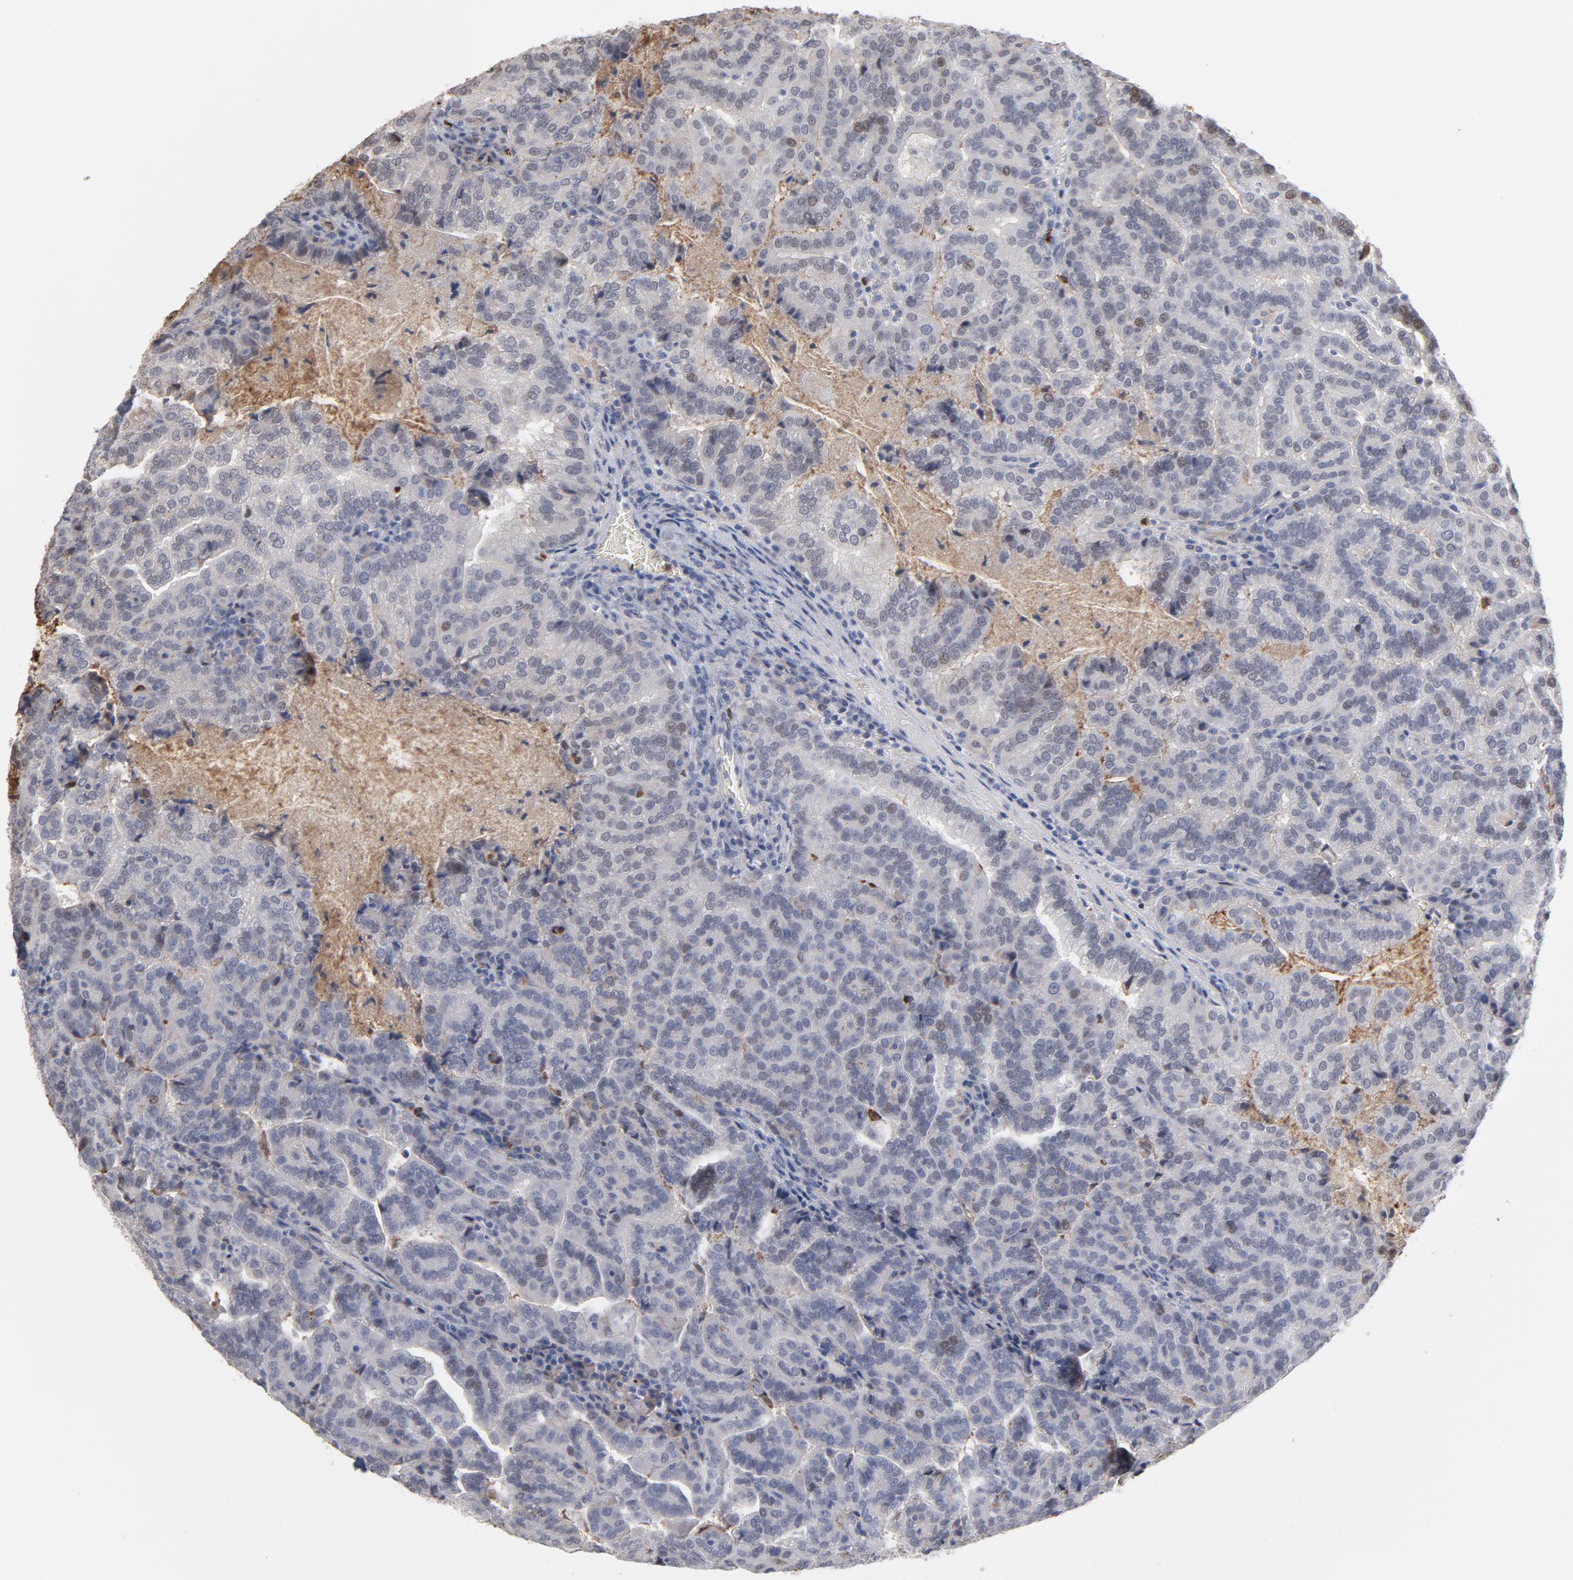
{"staining": {"intensity": "weak", "quantity": "25%-75%", "location": "cytoplasmic/membranous,nuclear"}, "tissue": "renal cancer", "cell_type": "Tumor cells", "image_type": "cancer", "snomed": [{"axis": "morphology", "description": "Adenocarcinoma, NOS"}, {"axis": "topography", "description": "Kidney"}], "caption": "The photomicrograph reveals immunohistochemical staining of renal adenocarcinoma. There is weak cytoplasmic/membranous and nuclear expression is identified in about 25%-75% of tumor cells. Nuclei are stained in blue.", "gene": "PNMA1", "patient": {"sex": "male", "age": 61}}